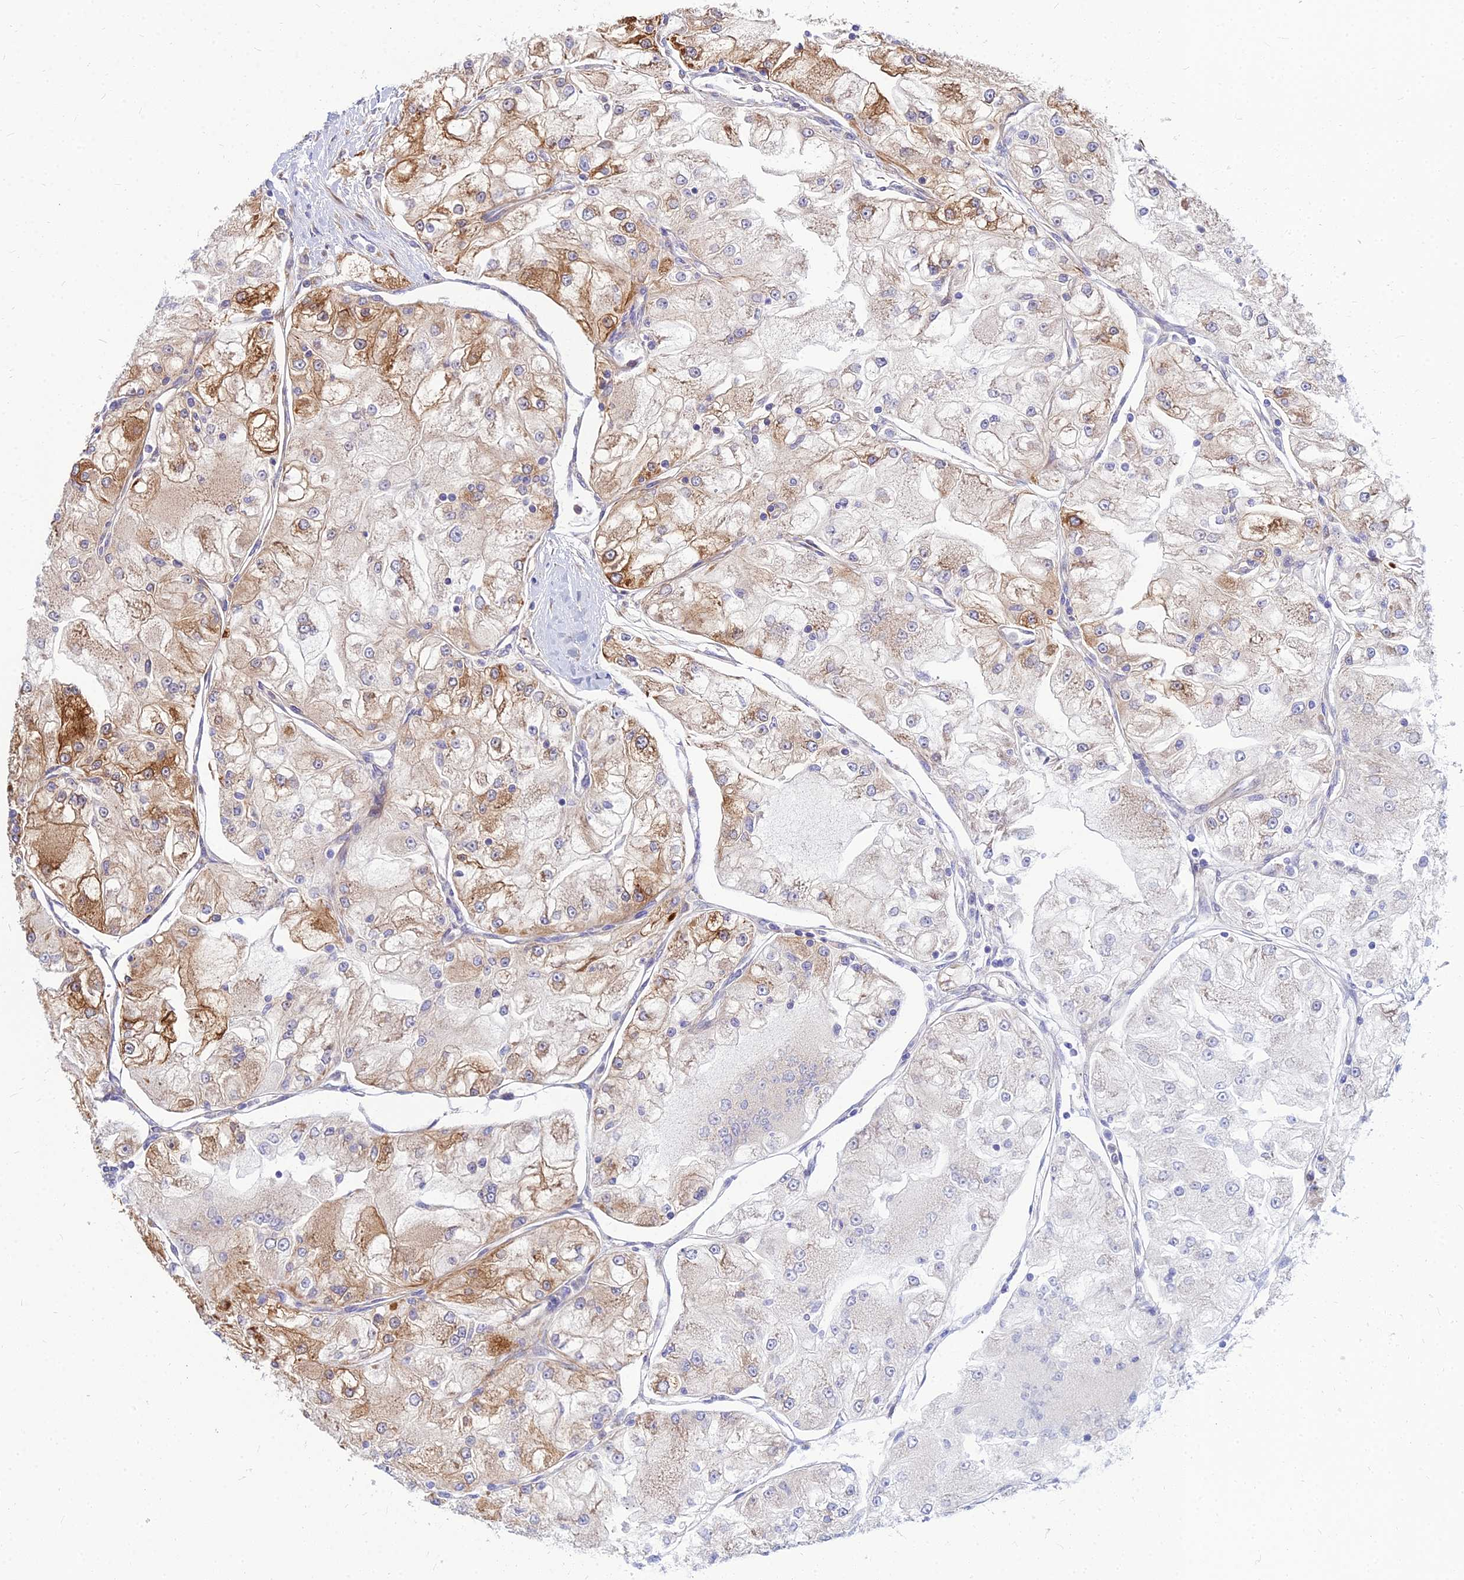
{"staining": {"intensity": "moderate", "quantity": "25%-75%", "location": "cytoplasmic/membranous"}, "tissue": "renal cancer", "cell_type": "Tumor cells", "image_type": "cancer", "snomed": [{"axis": "morphology", "description": "Adenocarcinoma, NOS"}, {"axis": "topography", "description": "Kidney"}], "caption": "Renal cancer (adenocarcinoma) stained with DAB IHC reveals medium levels of moderate cytoplasmic/membranous staining in approximately 25%-75% of tumor cells.", "gene": "CCT6B", "patient": {"sex": "female", "age": 72}}